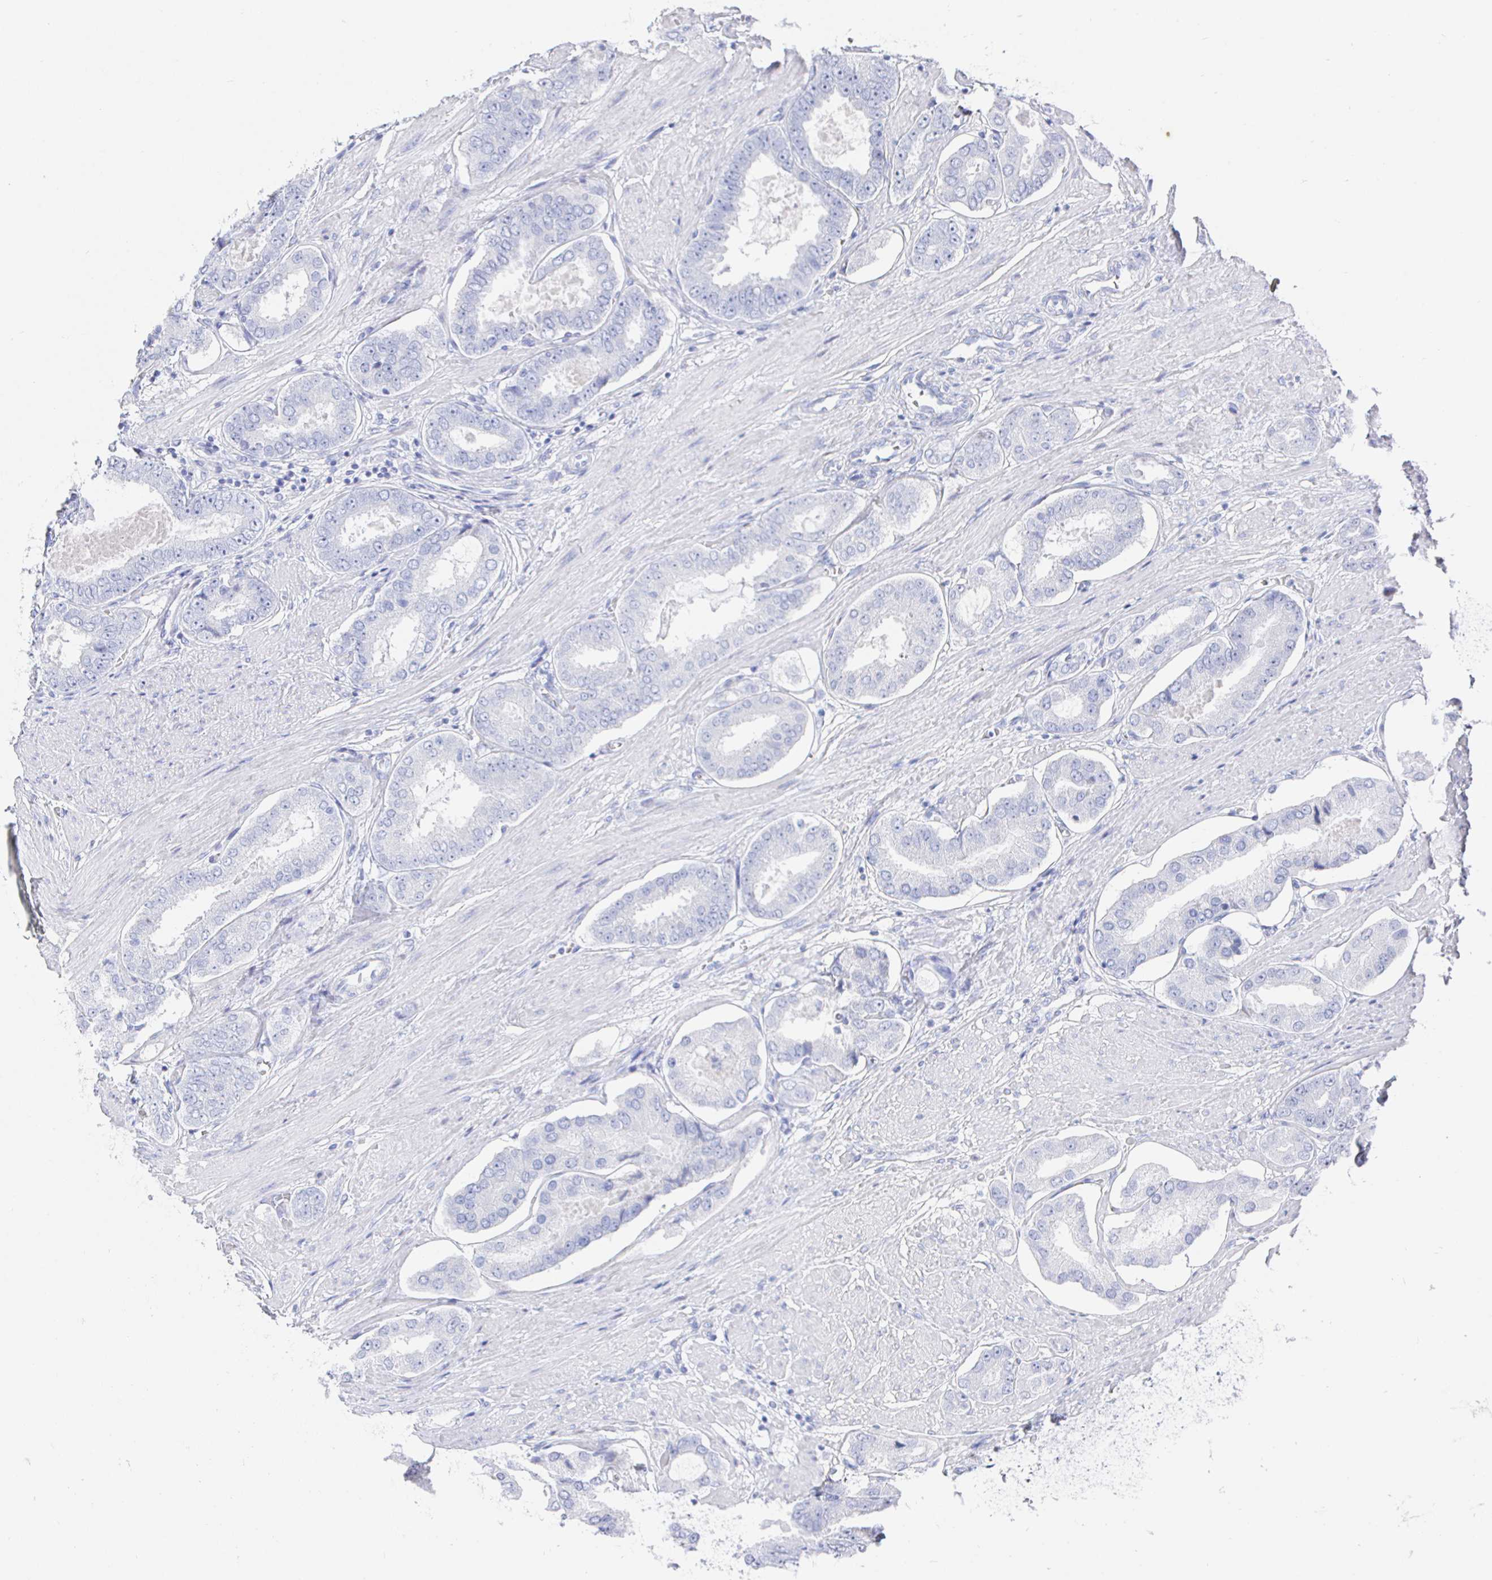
{"staining": {"intensity": "negative", "quantity": "none", "location": "none"}, "tissue": "prostate cancer", "cell_type": "Tumor cells", "image_type": "cancer", "snomed": [{"axis": "morphology", "description": "Adenocarcinoma, High grade"}, {"axis": "topography", "description": "Prostate"}], "caption": "High power microscopy histopathology image of an IHC micrograph of prostate cancer, revealing no significant positivity in tumor cells.", "gene": "CLCA1", "patient": {"sex": "male", "age": 63}}